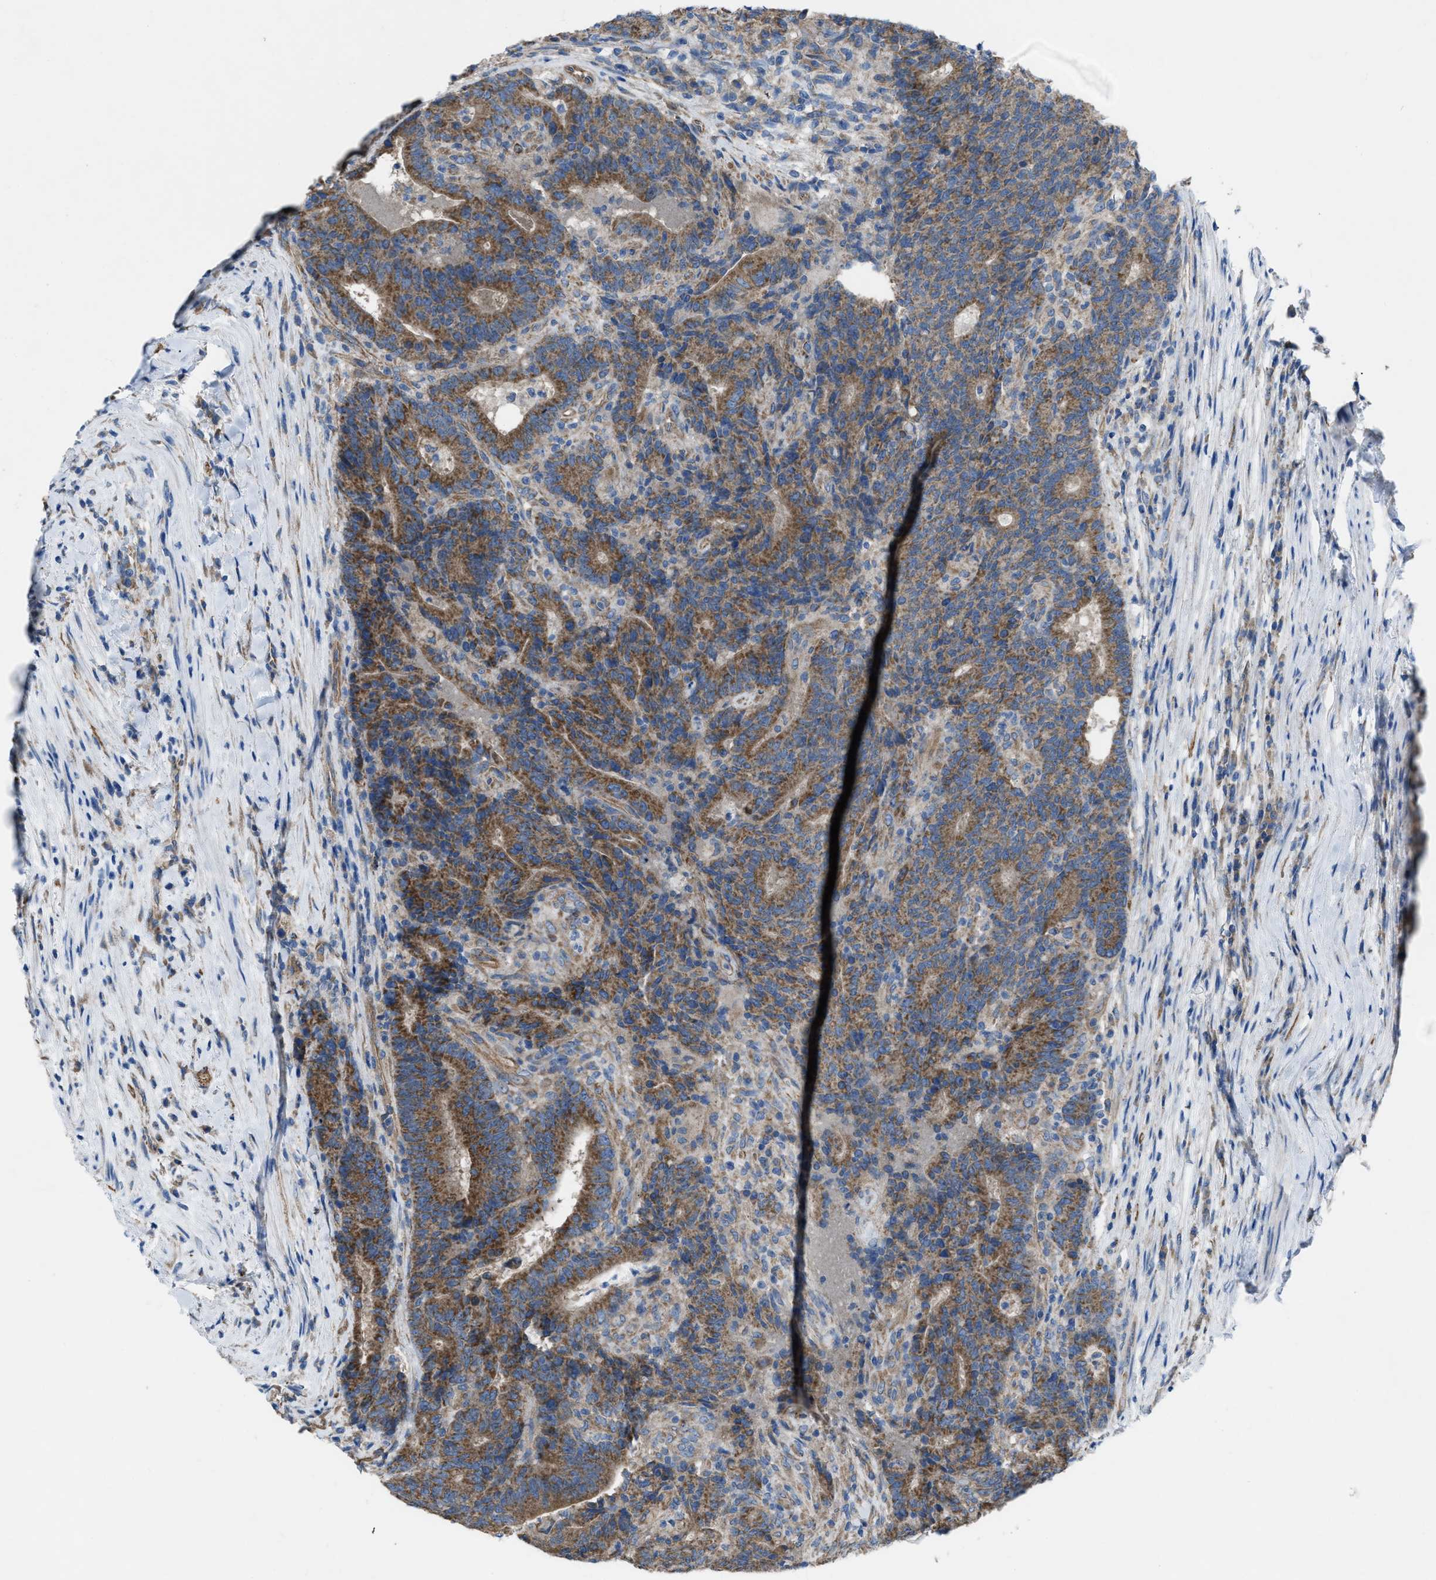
{"staining": {"intensity": "strong", "quantity": ">75%", "location": "cytoplasmic/membranous"}, "tissue": "colorectal cancer", "cell_type": "Tumor cells", "image_type": "cancer", "snomed": [{"axis": "morphology", "description": "Normal tissue, NOS"}, {"axis": "morphology", "description": "Adenocarcinoma, NOS"}, {"axis": "topography", "description": "Colon"}], "caption": "IHC micrograph of human adenocarcinoma (colorectal) stained for a protein (brown), which demonstrates high levels of strong cytoplasmic/membranous expression in about >75% of tumor cells.", "gene": "DOLPP1", "patient": {"sex": "female", "age": 75}}